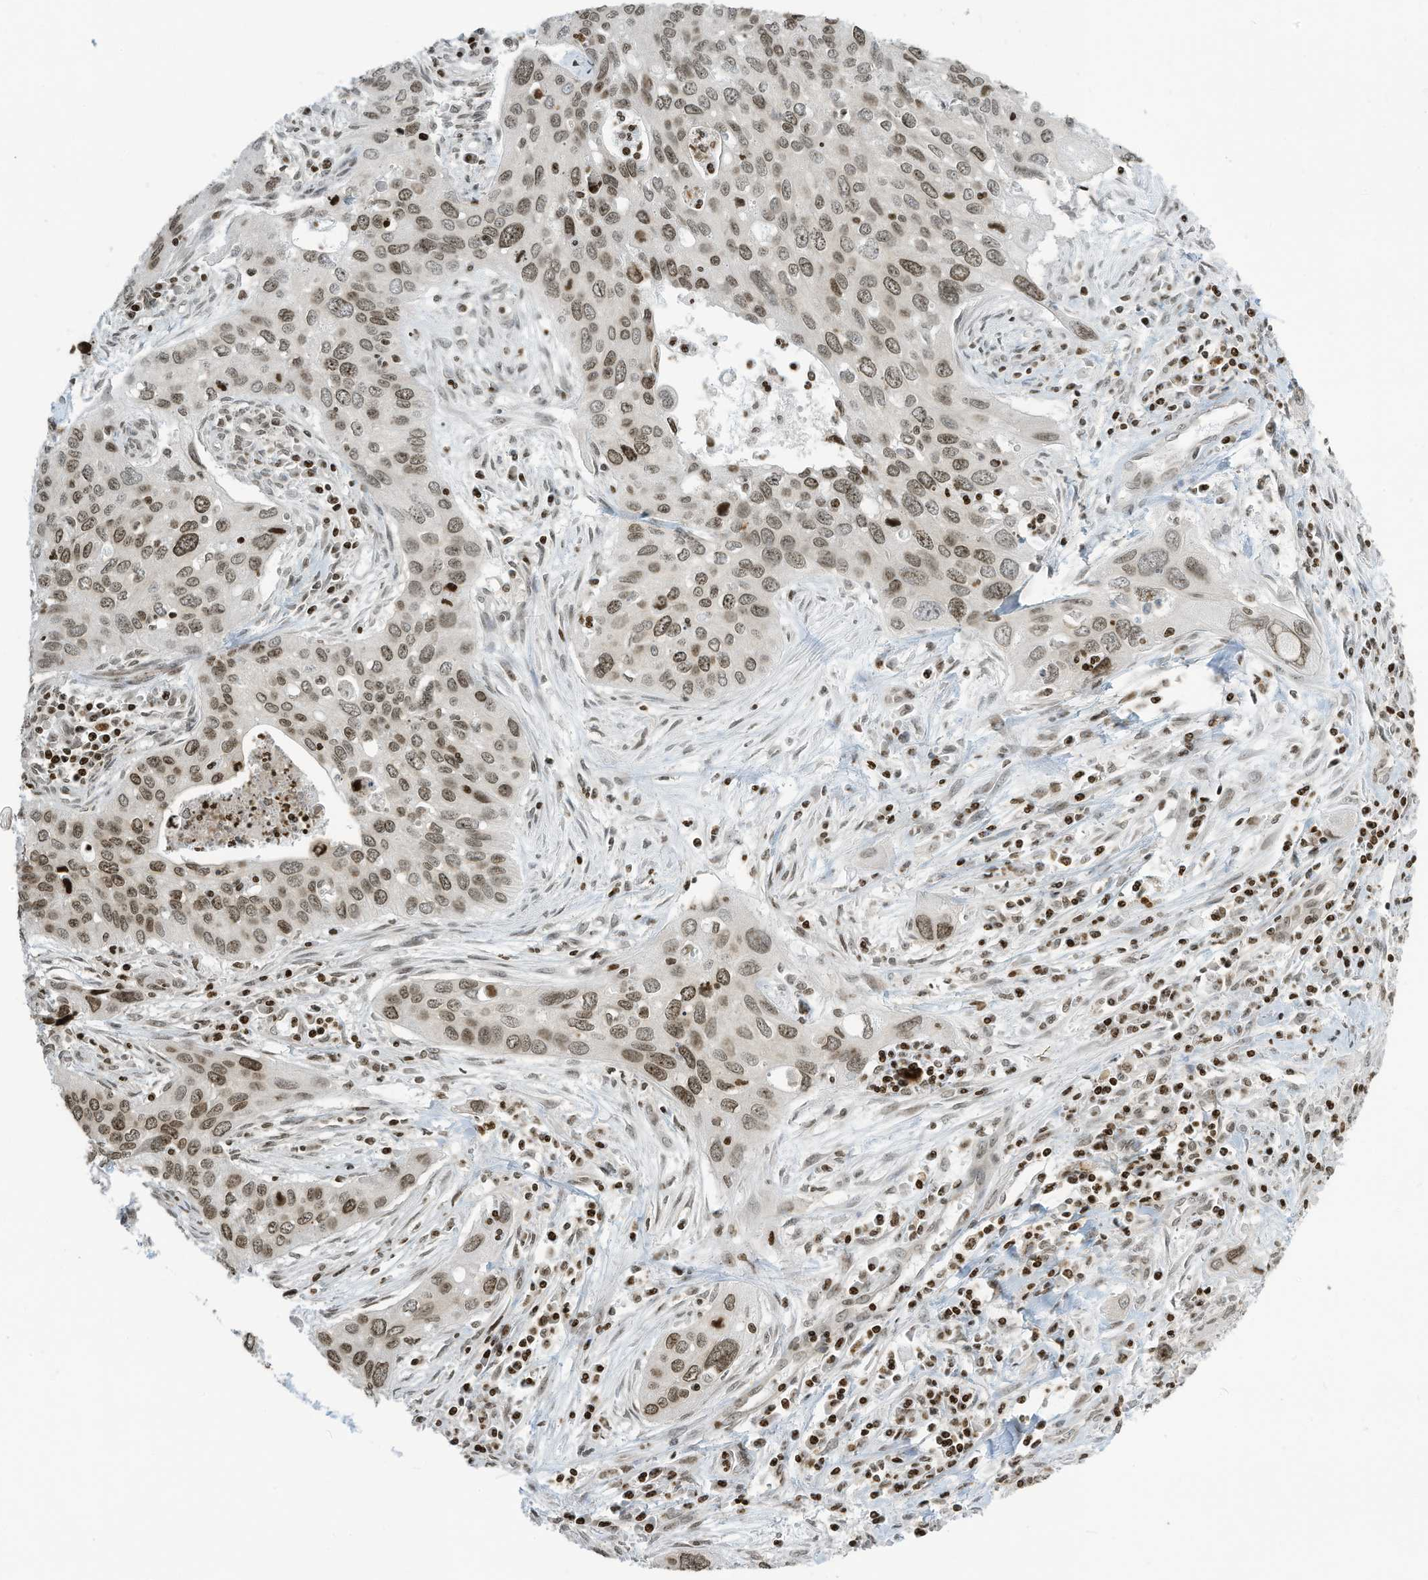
{"staining": {"intensity": "moderate", "quantity": ">75%", "location": "nuclear"}, "tissue": "cervical cancer", "cell_type": "Tumor cells", "image_type": "cancer", "snomed": [{"axis": "morphology", "description": "Squamous cell carcinoma, NOS"}, {"axis": "topography", "description": "Cervix"}], "caption": "An IHC photomicrograph of neoplastic tissue is shown. Protein staining in brown highlights moderate nuclear positivity in cervical squamous cell carcinoma within tumor cells. (DAB (3,3'-diaminobenzidine) = brown stain, brightfield microscopy at high magnification).", "gene": "ADI1", "patient": {"sex": "female", "age": 55}}